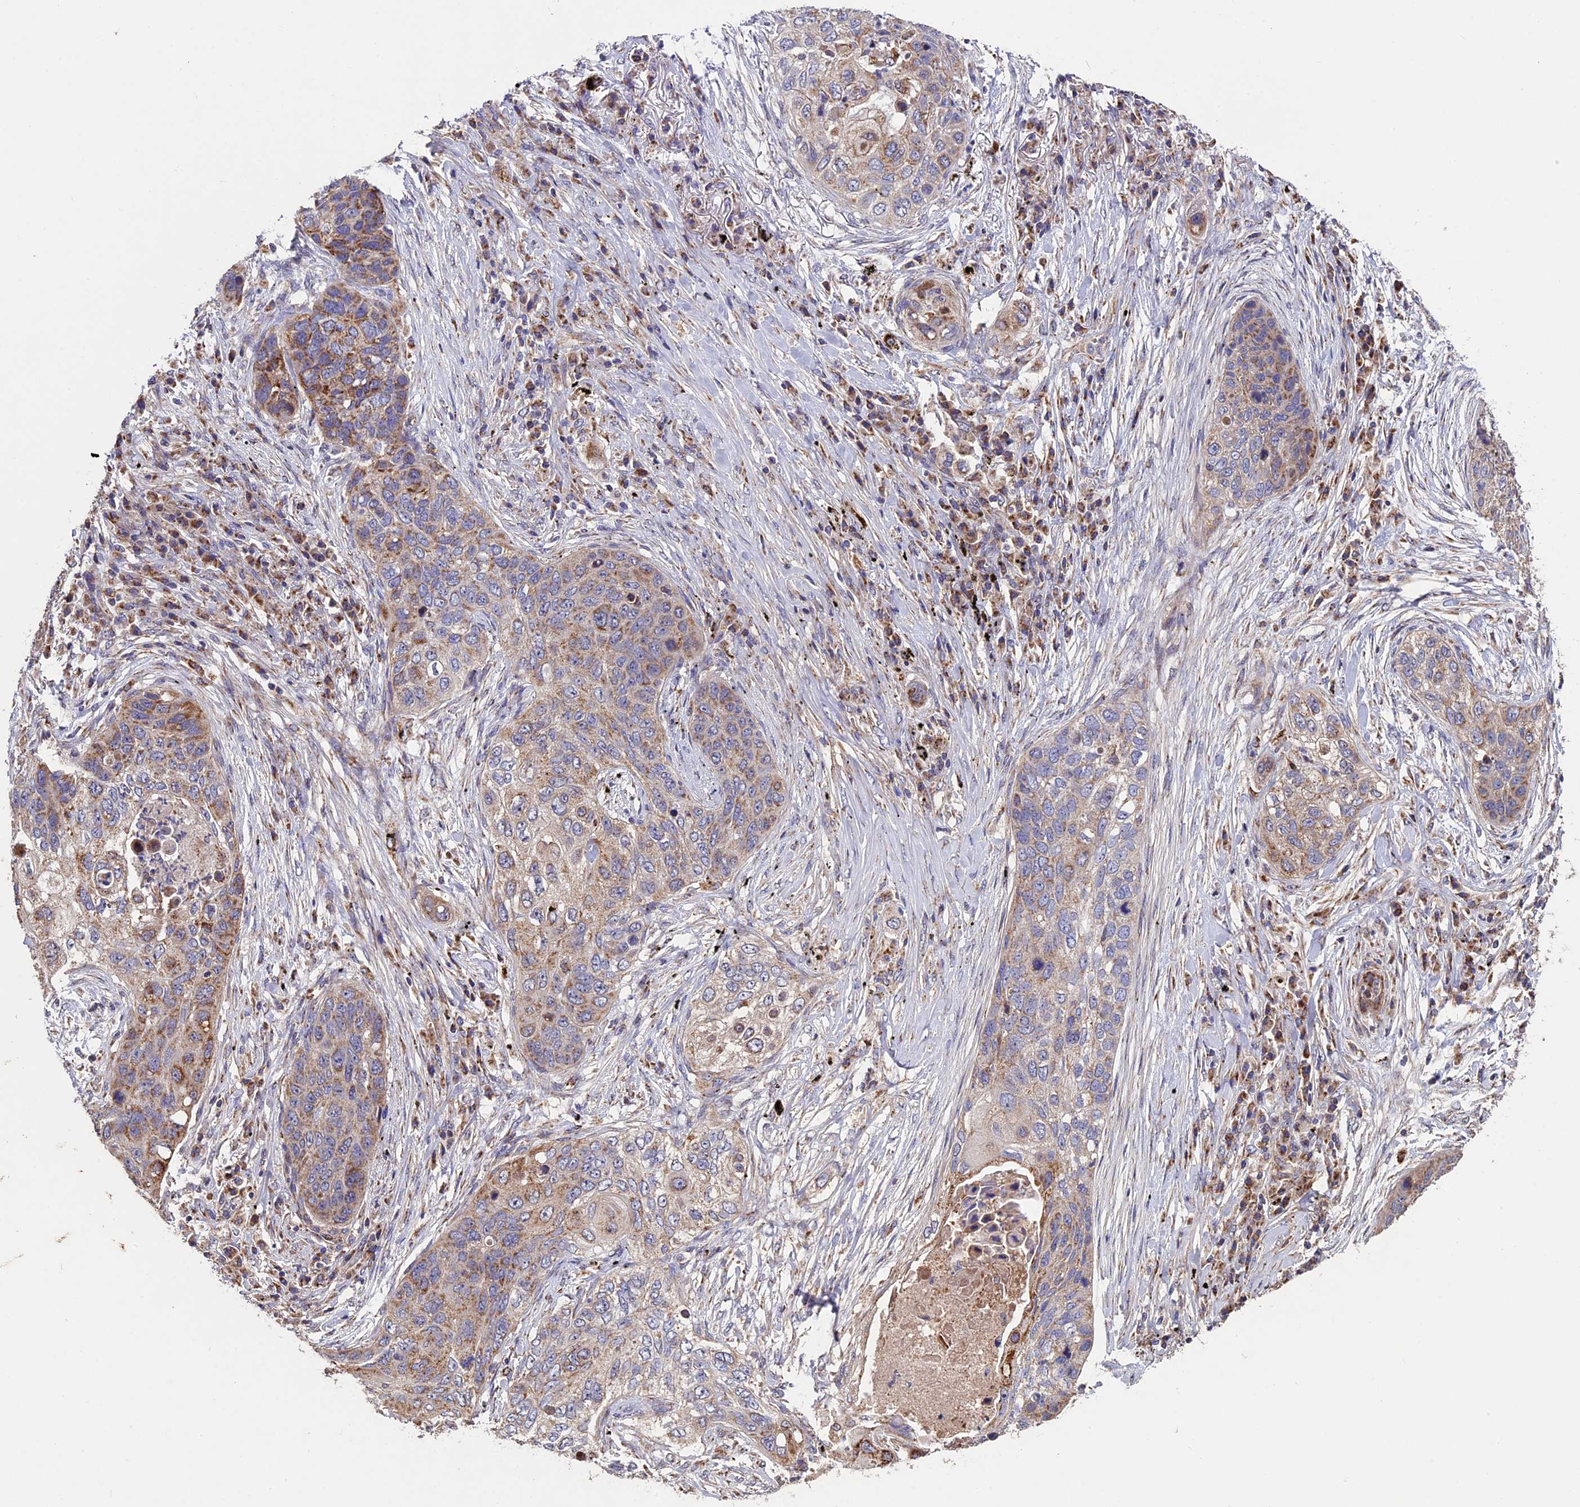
{"staining": {"intensity": "moderate", "quantity": "<25%", "location": "cytoplasmic/membranous"}, "tissue": "lung cancer", "cell_type": "Tumor cells", "image_type": "cancer", "snomed": [{"axis": "morphology", "description": "Squamous cell carcinoma, NOS"}, {"axis": "topography", "description": "Lung"}], "caption": "IHC of lung squamous cell carcinoma demonstrates low levels of moderate cytoplasmic/membranous expression in about <25% of tumor cells. The staining was performed using DAB, with brown indicating positive protein expression. Nuclei are stained blue with hematoxylin.", "gene": "RNF17", "patient": {"sex": "female", "age": 63}}